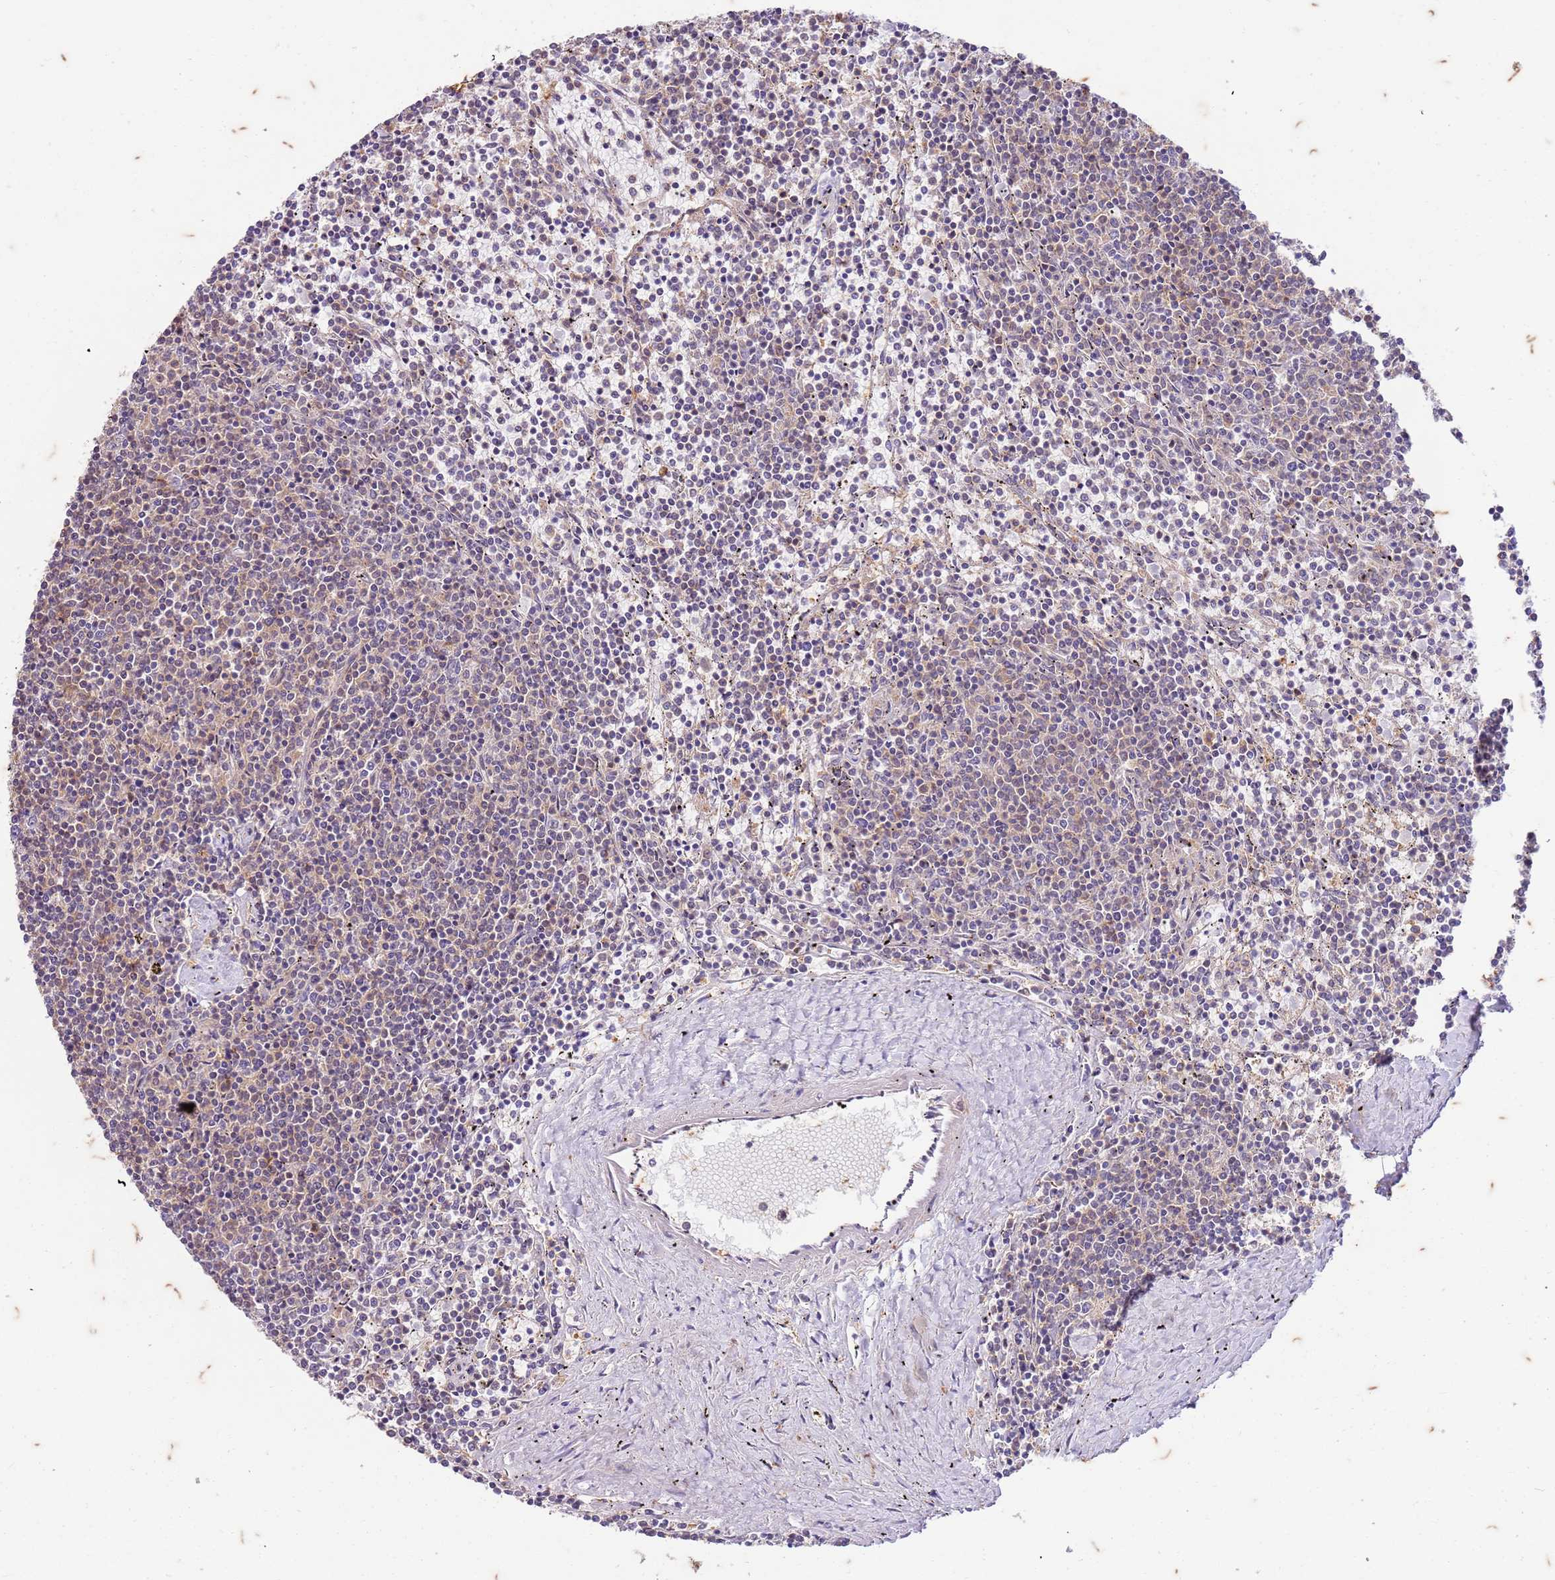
{"staining": {"intensity": "weak", "quantity": "<25%", "location": "cytoplasmic/membranous,nuclear"}, "tissue": "lymphoma", "cell_type": "Tumor cells", "image_type": "cancer", "snomed": [{"axis": "morphology", "description": "Malignant lymphoma, non-Hodgkin's type, Low grade"}, {"axis": "topography", "description": "Spleen"}], "caption": "The IHC micrograph has no significant positivity in tumor cells of lymphoma tissue. (Stains: DAB (3,3'-diaminobenzidine) immunohistochemistry (IHC) with hematoxylin counter stain, Microscopy: brightfield microscopy at high magnification).", "gene": "RAPGEF3", "patient": {"sex": "female", "age": 50}}